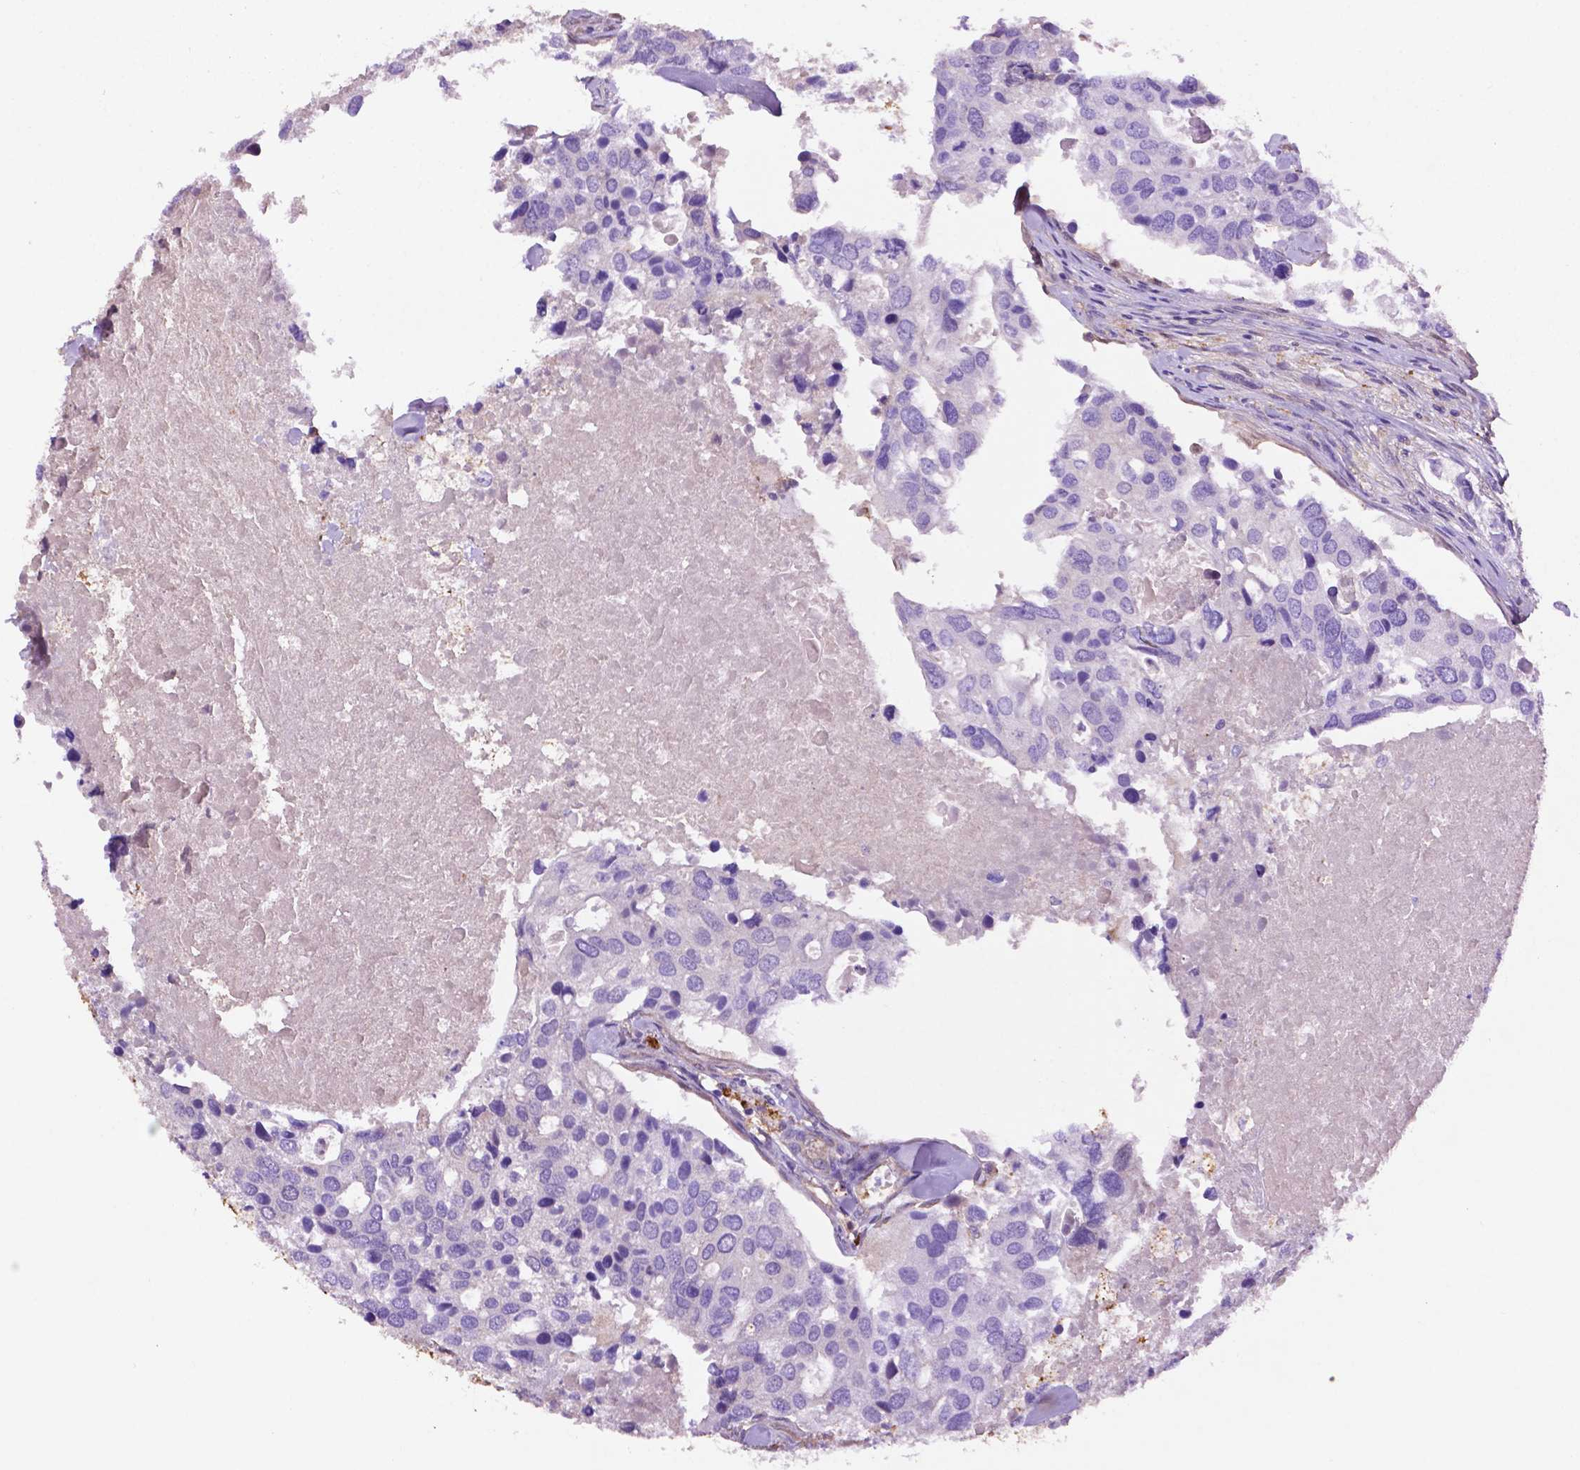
{"staining": {"intensity": "negative", "quantity": "none", "location": "none"}, "tissue": "breast cancer", "cell_type": "Tumor cells", "image_type": "cancer", "snomed": [{"axis": "morphology", "description": "Duct carcinoma"}, {"axis": "topography", "description": "Breast"}], "caption": "High power microscopy photomicrograph of an immunohistochemistry photomicrograph of breast cancer, revealing no significant positivity in tumor cells. (DAB immunohistochemistry visualized using brightfield microscopy, high magnification).", "gene": "GDPD5", "patient": {"sex": "female", "age": 83}}